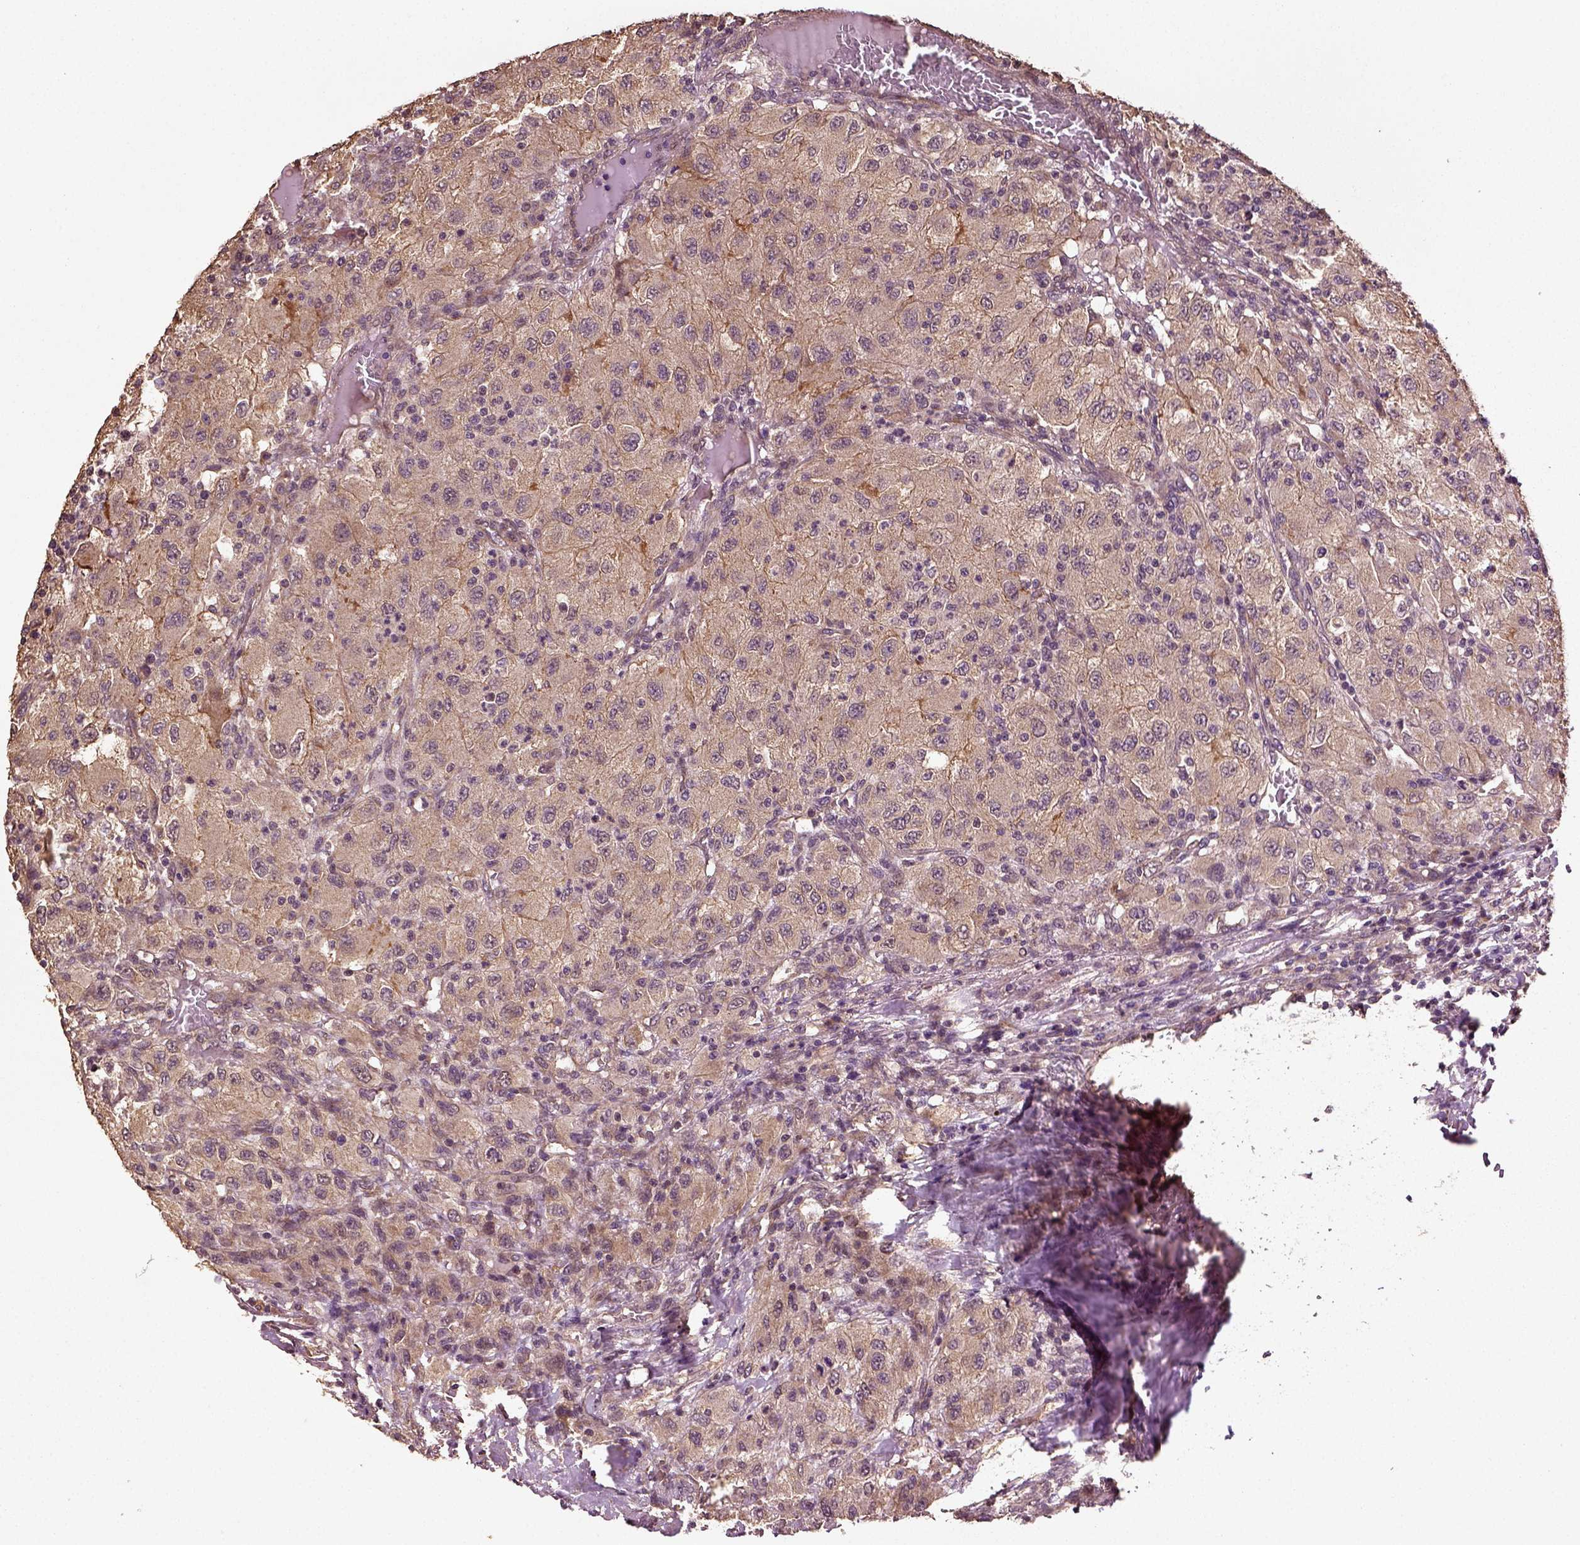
{"staining": {"intensity": "moderate", "quantity": ">75%", "location": "cytoplasmic/membranous"}, "tissue": "renal cancer", "cell_type": "Tumor cells", "image_type": "cancer", "snomed": [{"axis": "morphology", "description": "Adenocarcinoma, NOS"}, {"axis": "topography", "description": "Kidney"}], "caption": "Immunohistochemistry (IHC) histopathology image of renal adenocarcinoma stained for a protein (brown), which reveals medium levels of moderate cytoplasmic/membranous positivity in approximately >75% of tumor cells.", "gene": "ERV3-1", "patient": {"sex": "female", "age": 67}}